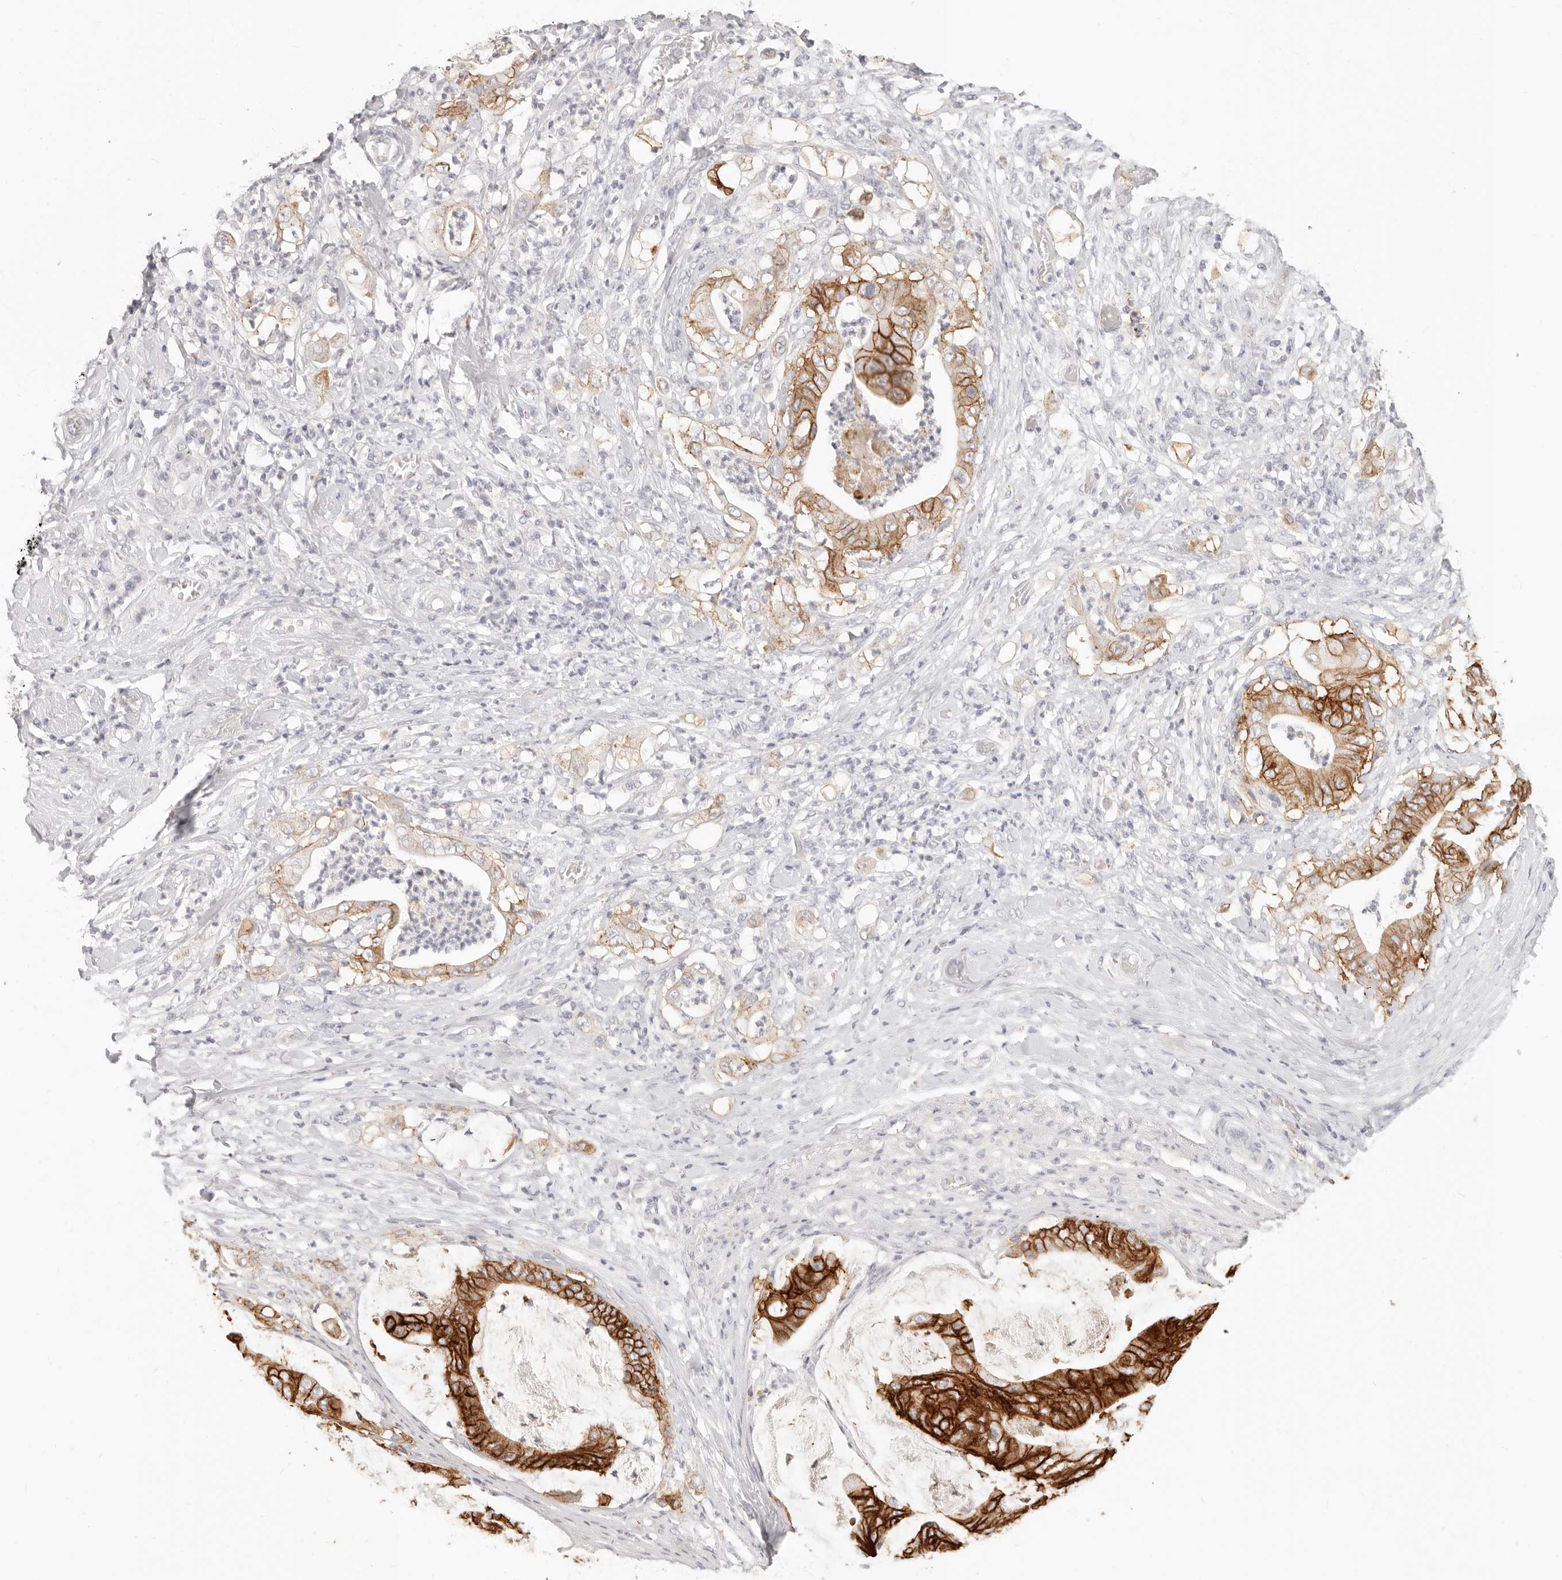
{"staining": {"intensity": "strong", "quantity": ">75%", "location": "cytoplasmic/membranous"}, "tissue": "stomach cancer", "cell_type": "Tumor cells", "image_type": "cancer", "snomed": [{"axis": "morphology", "description": "Adenocarcinoma, NOS"}, {"axis": "topography", "description": "Stomach"}], "caption": "Stomach adenocarcinoma tissue displays strong cytoplasmic/membranous positivity in approximately >75% of tumor cells, visualized by immunohistochemistry.", "gene": "EPCAM", "patient": {"sex": "female", "age": 73}}